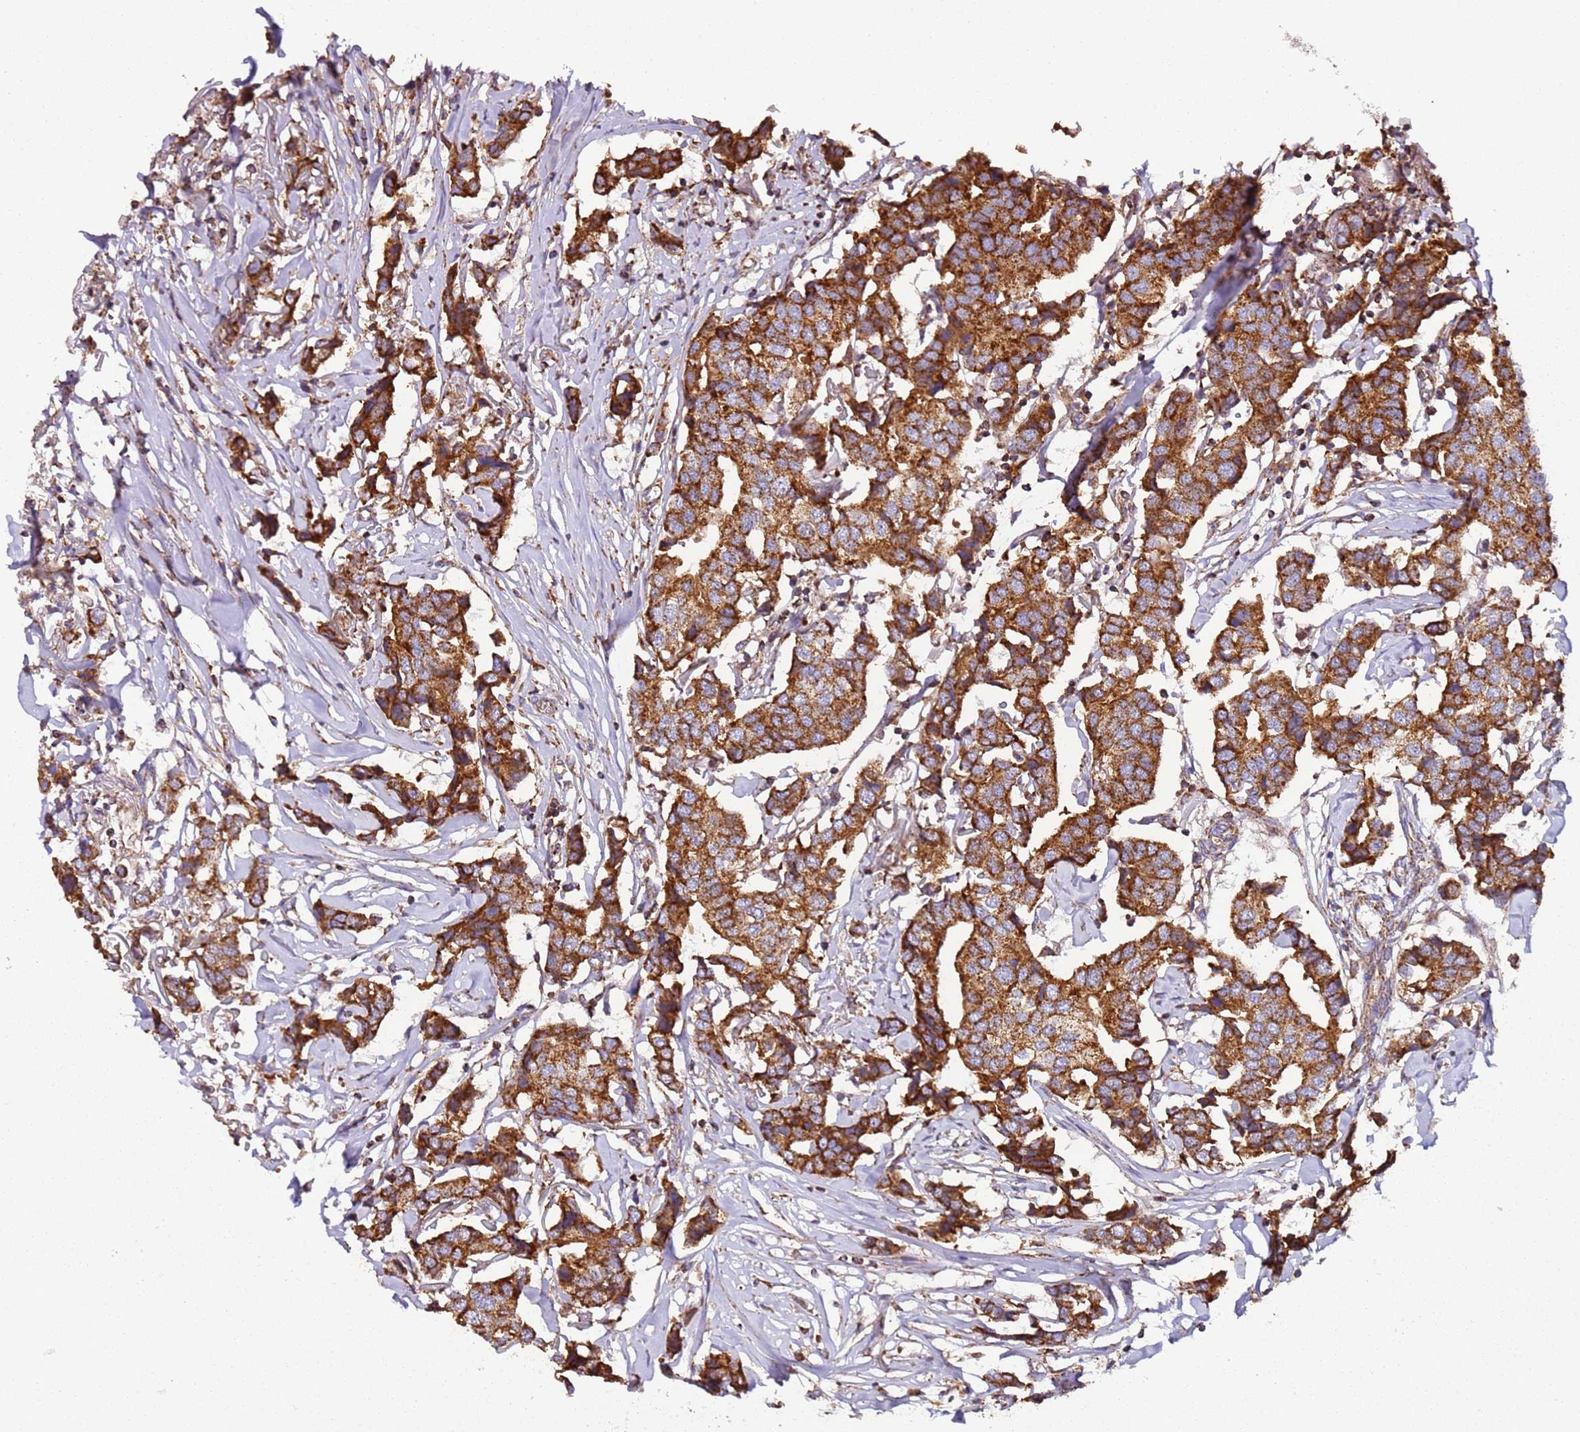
{"staining": {"intensity": "strong", "quantity": ">75%", "location": "cytoplasmic/membranous"}, "tissue": "breast cancer", "cell_type": "Tumor cells", "image_type": "cancer", "snomed": [{"axis": "morphology", "description": "Duct carcinoma"}, {"axis": "topography", "description": "Breast"}], "caption": "Breast cancer (infiltrating ductal carcinoma) stained for a protein shows strong cytoplasmic/membranous positivity in tumor cells.", "gene": "RMND5A", "patient": {"sex": "female", "age": 80}}